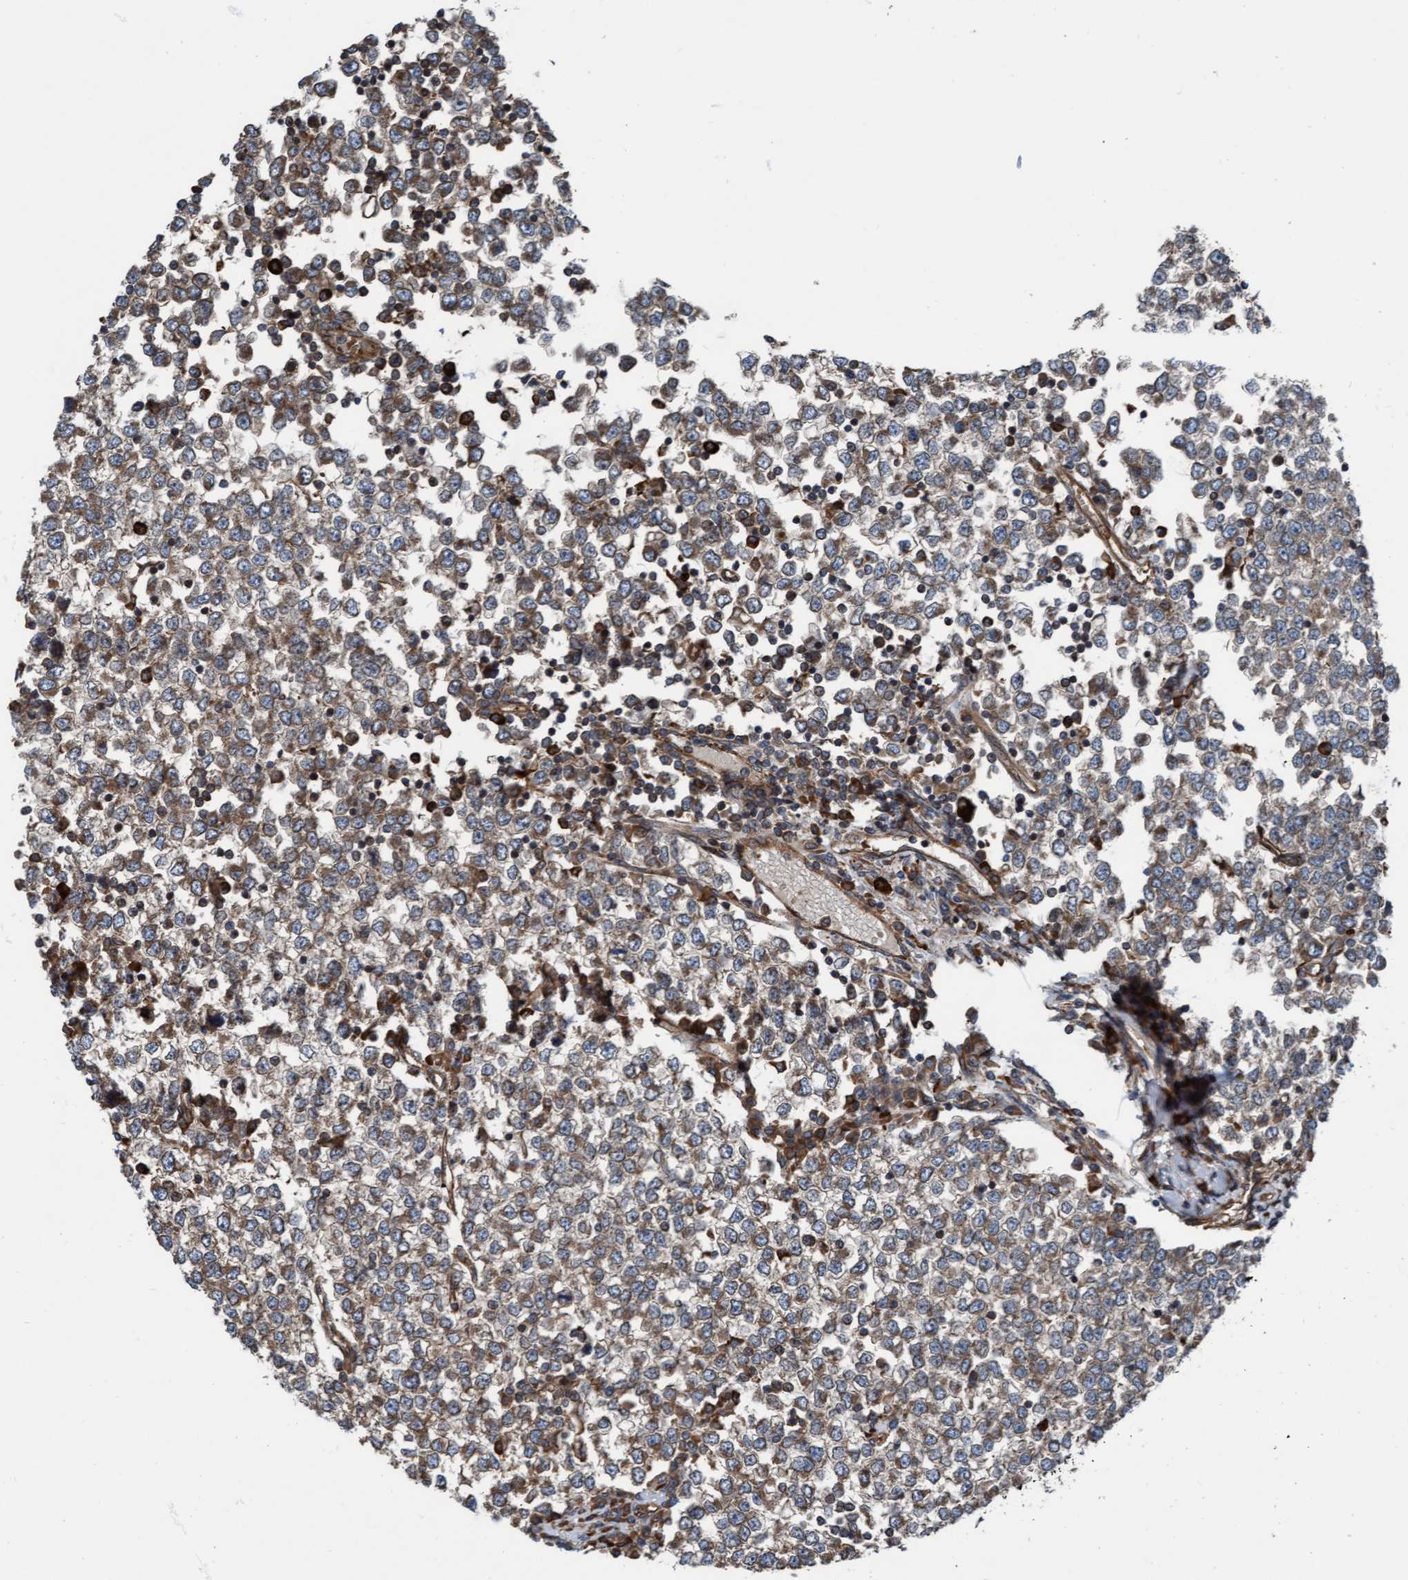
{"staining": {"intensity": "weak", "quantity": ">75%", "location": "cytoplasmic/membranous"}, "tissue": "testis cancer", "cell_type": "Tumor cells", "image_type": "cancer", "snomed": [{"axis": "morphology", "description": "Seminoma, NOS"}, {"axis": "topography", "description": "Testis"}], "caption": "Weak cytoplasmic/membranous expression for a protein is identified in about >75% of tumor cells of seminoma (testis) using IHC.", "gene": "RAP1GAP2", "patient": {"sex": "male", "age": 65}}